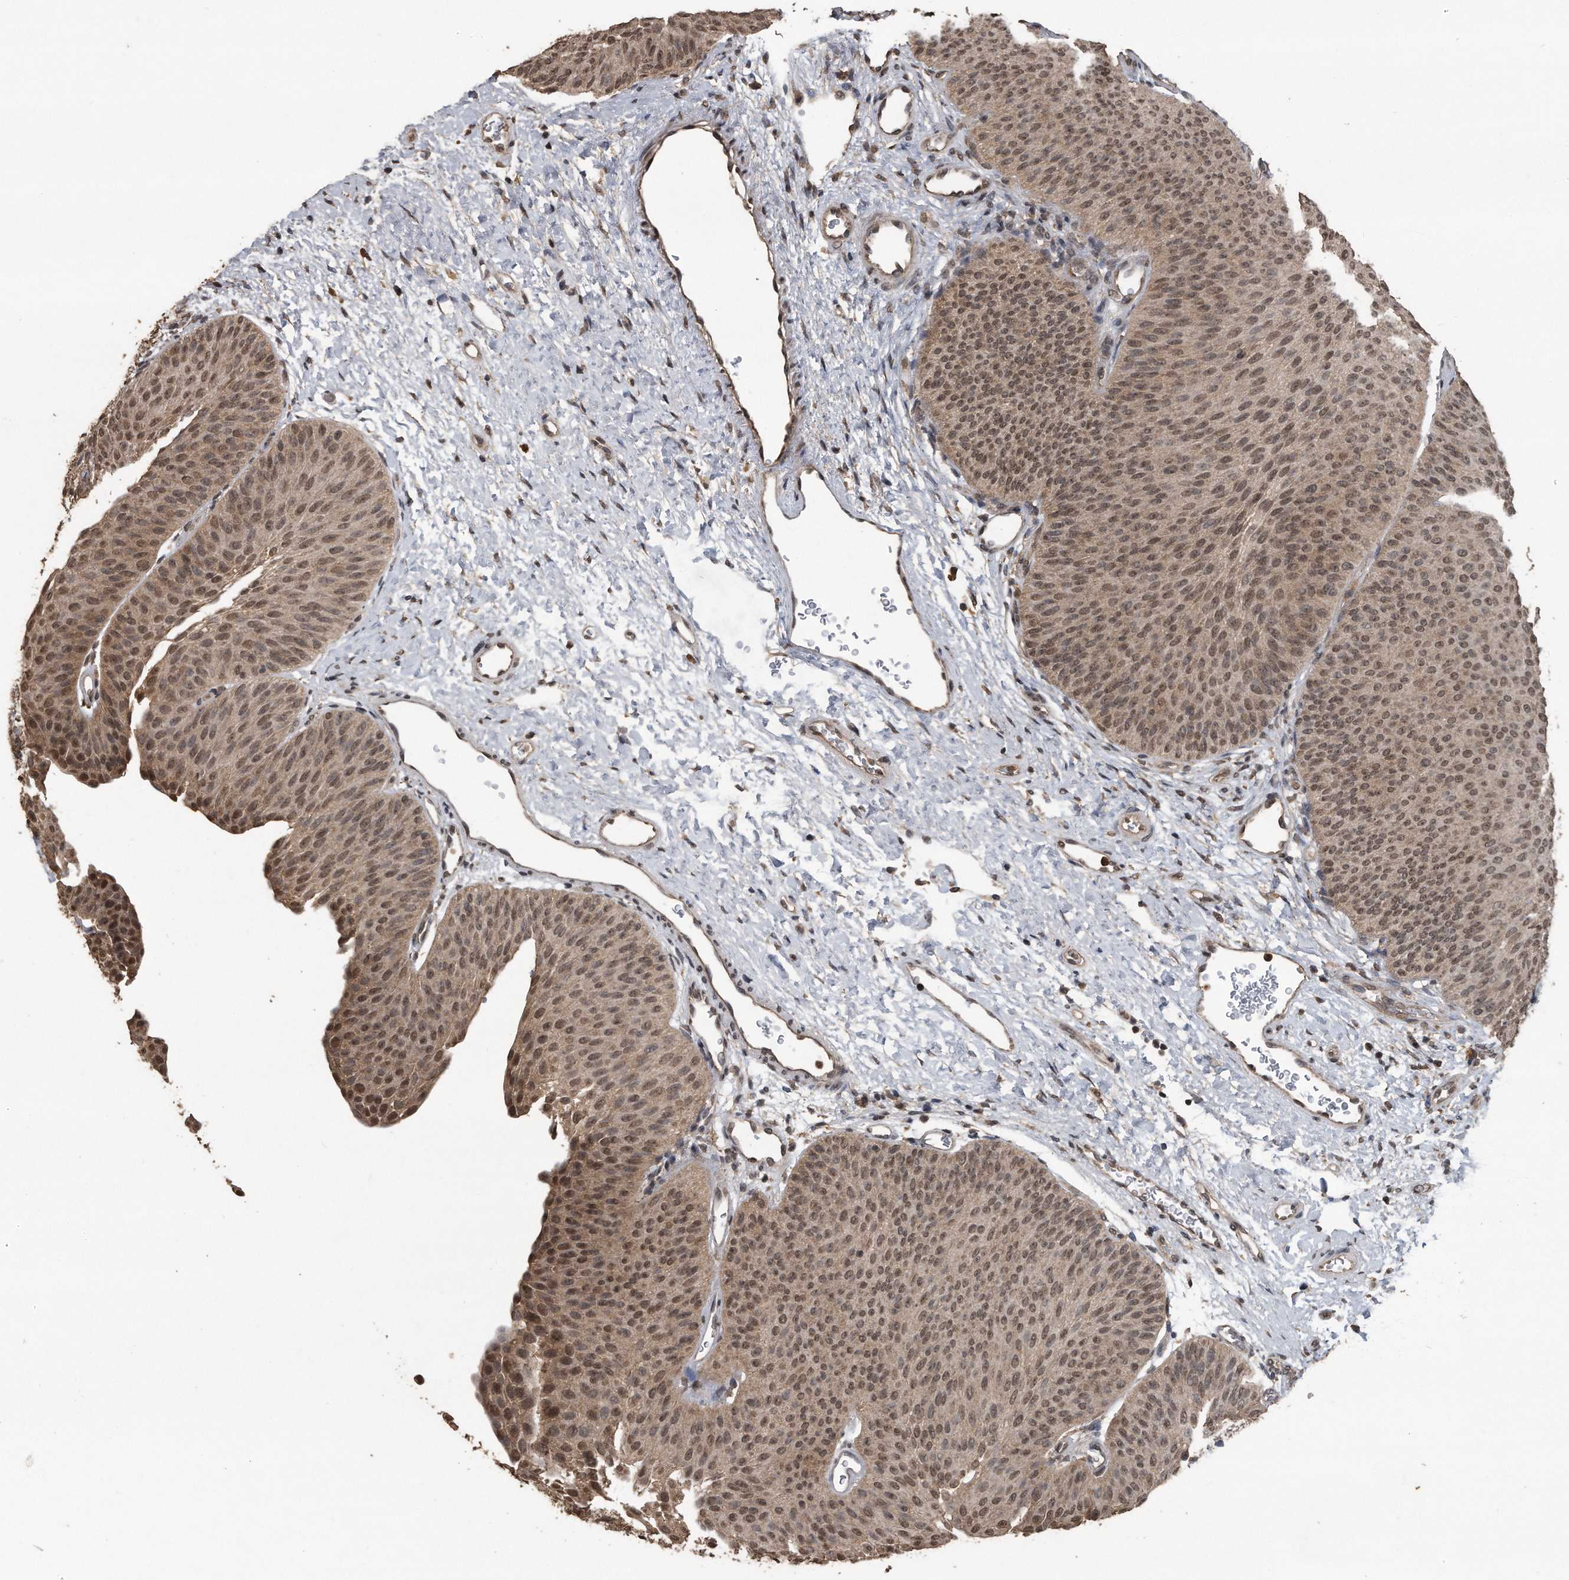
{"staining": {"intensity": "weak", "quantity": ">75%", "location": "cytoplasmic/membranous,nuclear"}, "tissue": "urothelial cancer", "cell_type": "Tumor cells", "image_type": "cancer", "snomed": [{"axis": "morphology", "description": "Urothelial carcinoma, Low grade"}, {"axis": "topography", "description": "Urinary bladder"}], "caption": "Protein staining demonstrates weak cytoplasmic/membranous and nuclear positivity in approximately >75% of tumor cells in urothelial cancer.", "gene": "CRYZL1", "patient": {"sex": "female", "age": 60}}